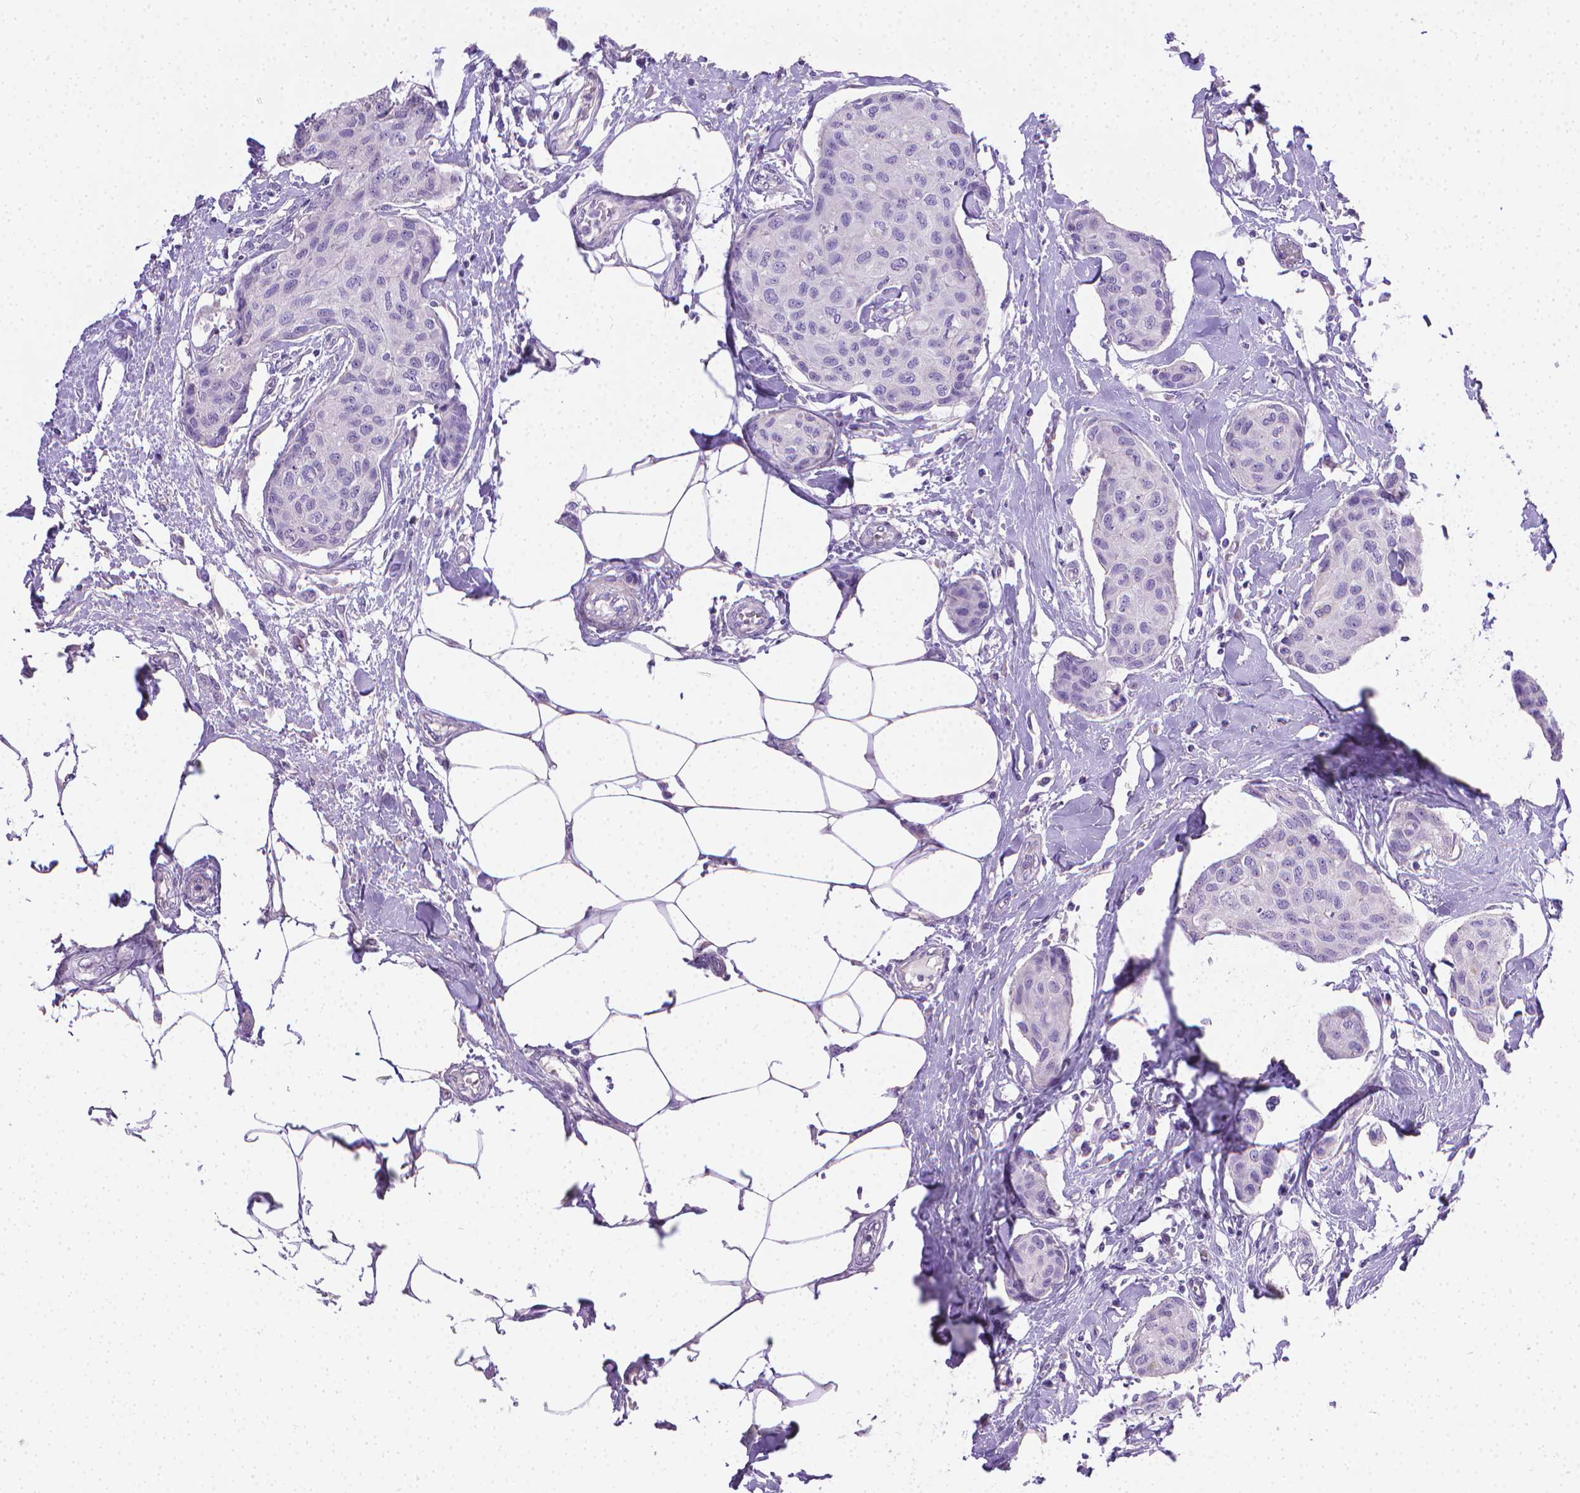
{"staining": {"intensity": "negative", "quantity": "none", "location": "none"}, "tissue": "breast cancer", "cell_type": "Tumor cells", "image_type": "cancer", "snomed": [{"axis": "morphology", "description": "Duct carcinoma"}, {"axis": "topography", "description": "Breast"}], "caption": "Immunohistochemistry of breast cancer (intraductal carcinoma) exhibits no expression in tumor cells.", "gene": "PNMA2", "patient": {"sex": "female", "age": 80}}